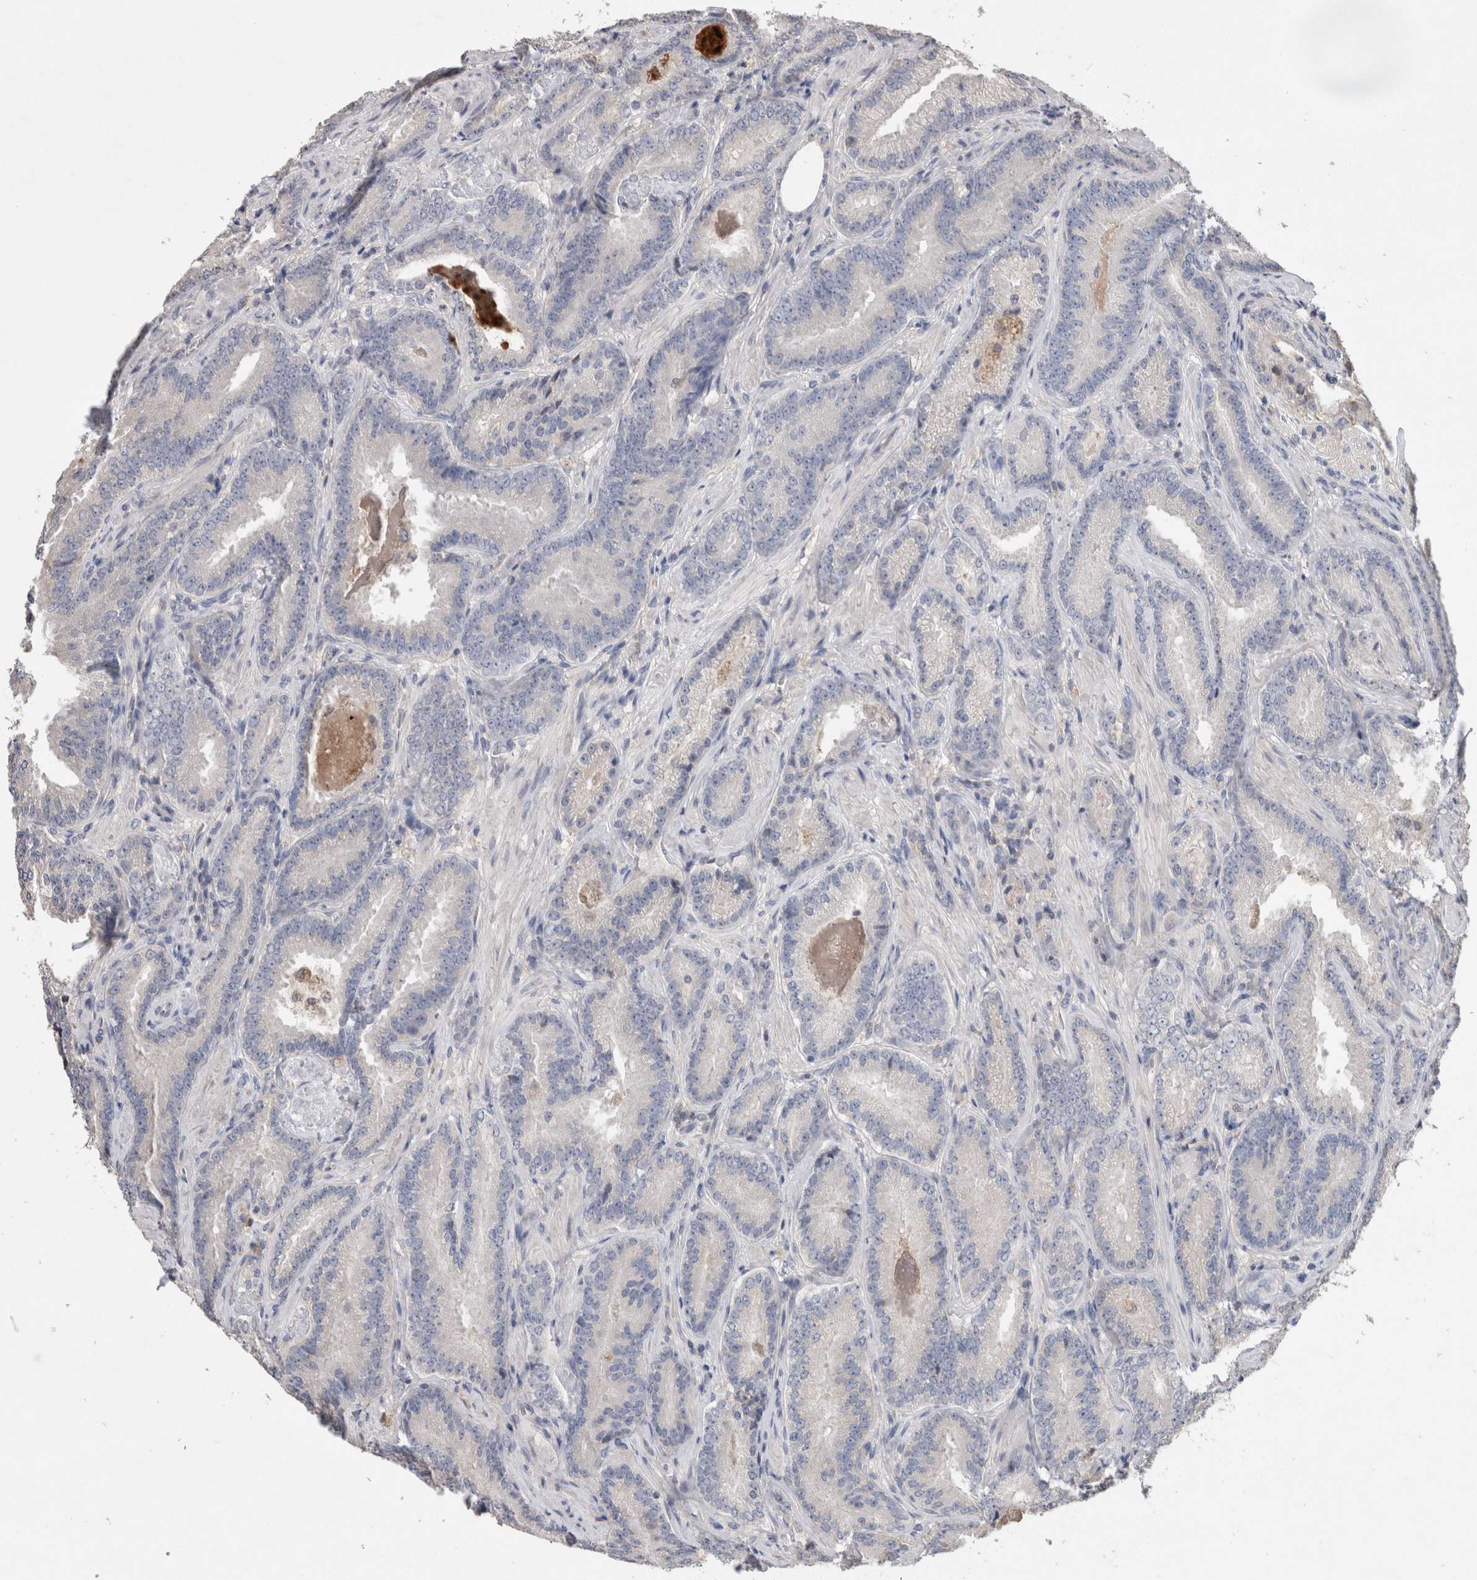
{"staining": {"intensity": "negative", "quantity": "none", "location": "none"}, "tissue": "prostate cancer", "cell_type": "Tumor cells", "image_type": "cancer", "snomed": [{"axis": "morphology", "description": "Adenocarcinoma, Low grade"}, {"axis": "topography", "description": "Prostate"}], "caption": "High power microscopy micrograph of an IHC histopathology image of prostate cancer, revealing no significant staining in tumor cells. (Stains: DAB (3,3'-diaminobenzidine) immunohistochemistry with hematoxylin counter stain, Microscopy: brightfield microscopy at high magnification).", "gene": "TRIM5", "patient": {"sex": "male", "age": 51}}